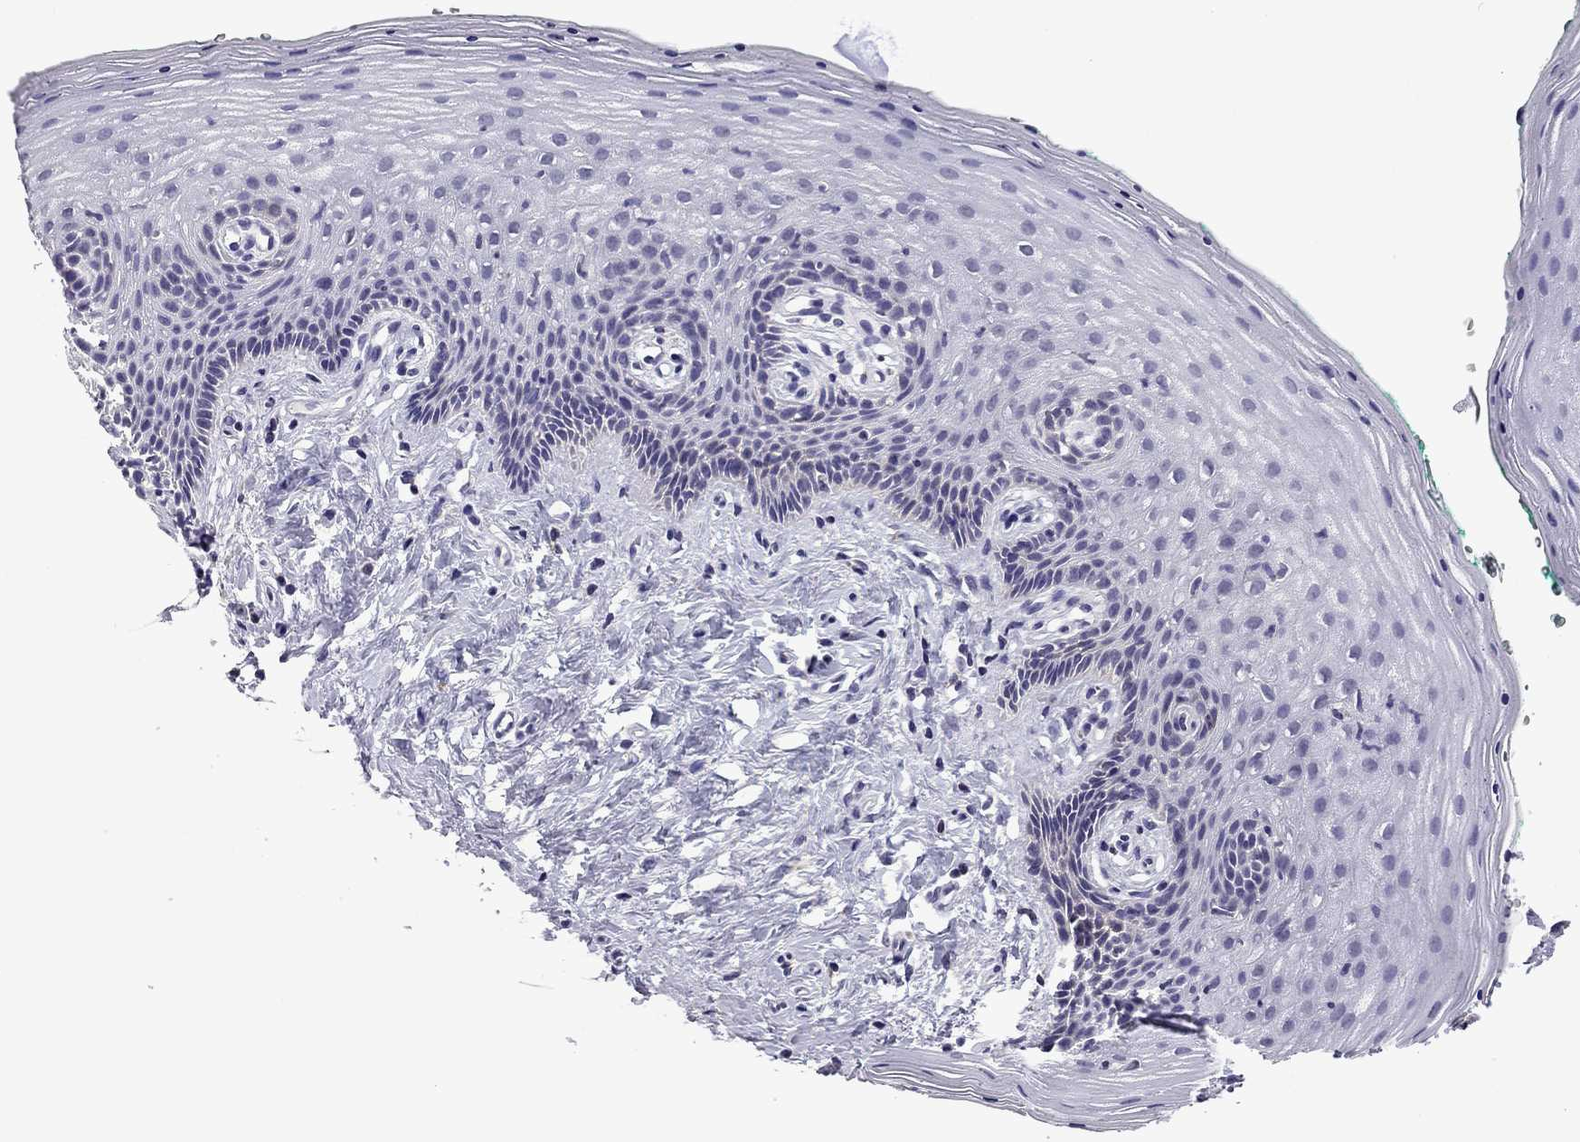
{"staining": {"intensity": "negative", "quantity": "none", "location": "none"}, "tissue": "vagina", "cell_type": "Squamous epithelial cells", "image_type": "normal", "snomed": [{"axis": "morphology", "description": "Normal tissue, NOS"}, {"axis": "topography", "description": "Vagina"}], "caption": "Micrograph shows no protein staining in squamous epithelial cells of unremarkable vagina.", "gene": "TTN", "patient": {"sex": "female", "age": 45}}